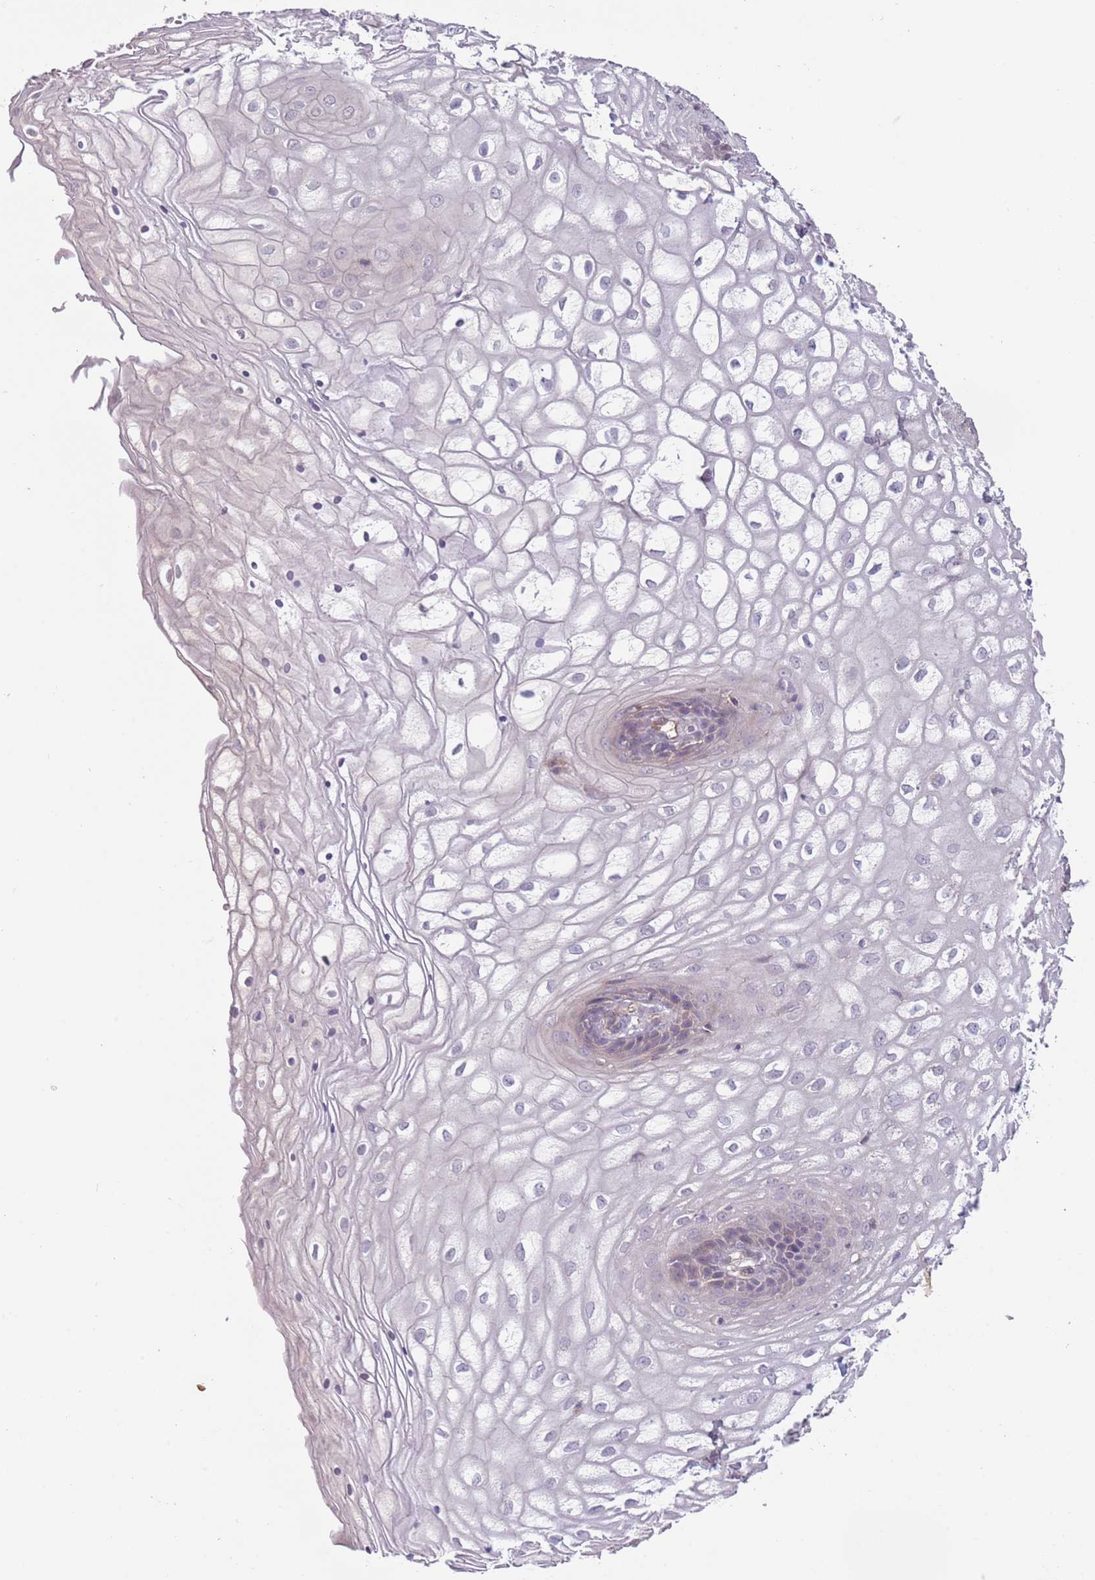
{"staining": {"intensity": "weak", "quantity": "<25%", "location": "cytoplasmic/membranous"}, "tissue": "vagina", "cell_type": "Squamous epithelial cells", "image_type": "normal", "snomed": [{"axis": "morphology", "description": "Normal tissue, NOS"}, {"axis": "topography", "description": "Vagina"}], "caption": "Human vagina stained for a protein using IHC demonstrates no staining in squamous epithelial cells.", "gene": "SAV1", "patient": {"sex": "female", "age": 34}}